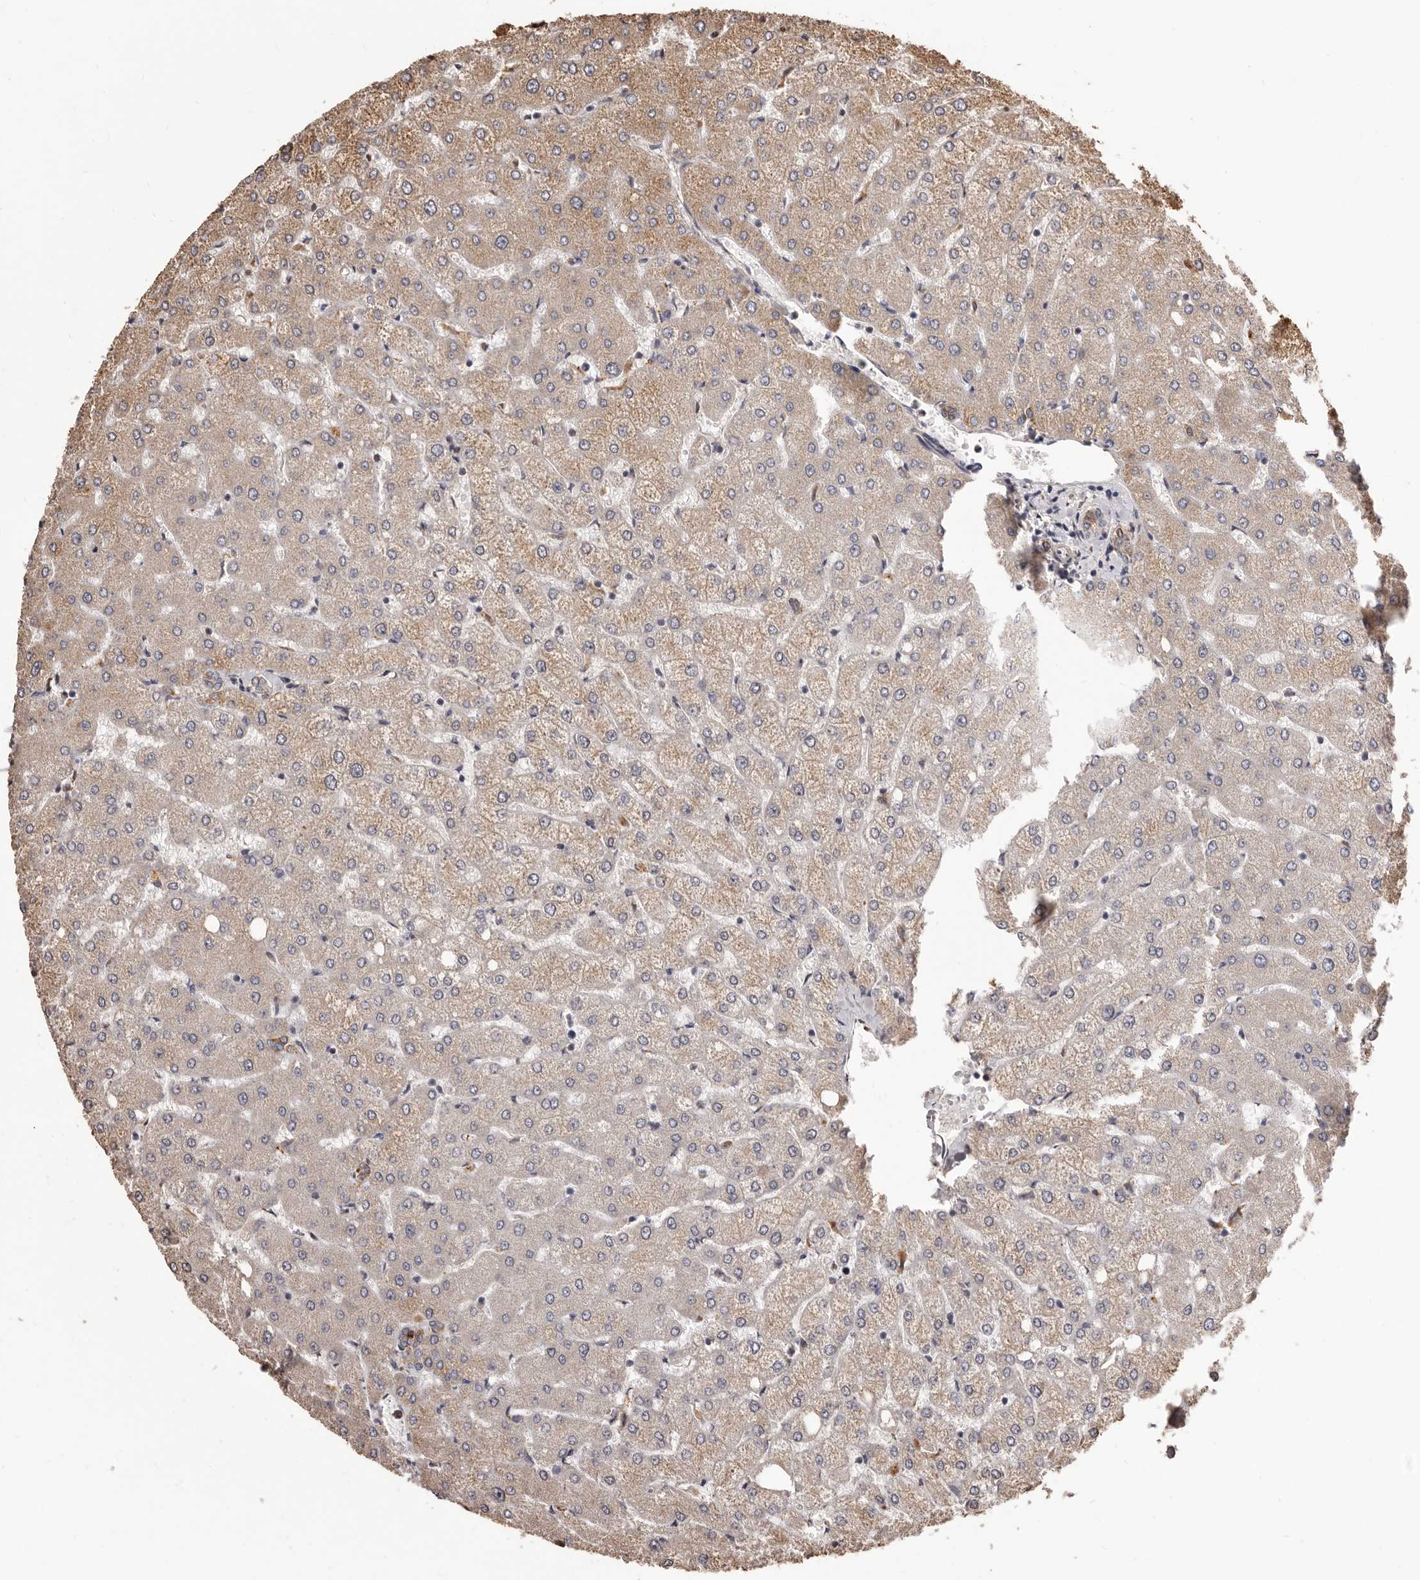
{"staining": {"intensity": "moderate", "quantity": "25%-75%", "location": "cytoplasmic/membranous"}, "tissue": "liver", "cell_type": "Cholangiocytes", "image_type": "normal", "snomed": [{"axis": "morphology", "description": "Normal tissue, NOS"}, {"axis": "topography", "description": "Liver"}], "caption": "Immunohistochemistry image of normal human liver stained for a protein (brown), which shows medium levels of moderate cytoplasmic/membranous positivity in approximately 25%-75% of cholangiocytes.", "gene": "ALPK1", "patient": {"sex": "female", "age": 54}}